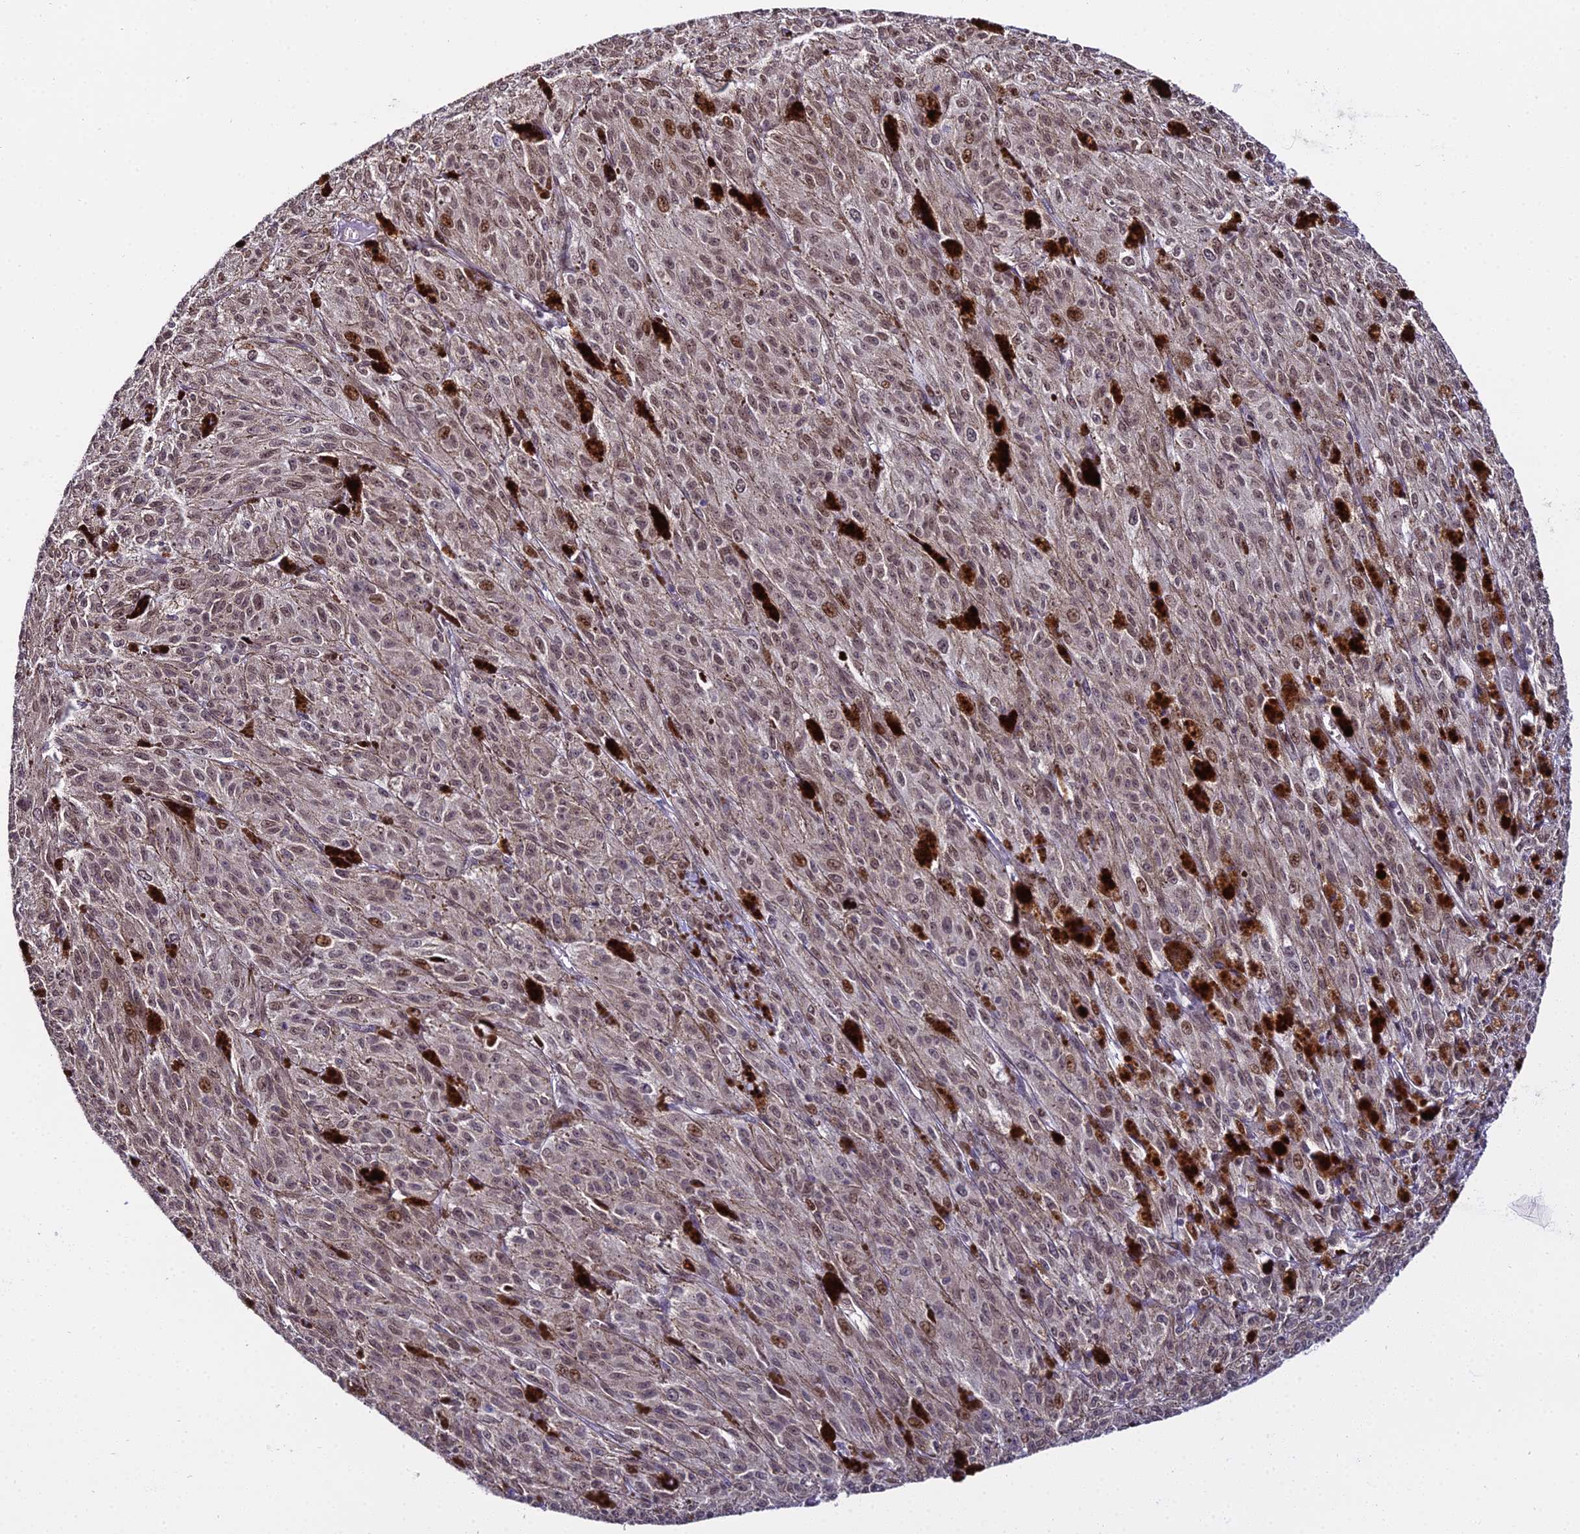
{"staining": {"intensity": "moderate", "quantity": ">75%", "location": "nuclear"}, "tissue": "melanoma", "cell_type": "Tumor cells", "image_type": "cancer", "snomed": [{"axis": "morphology", "description": "Malignant melanoma, NOS"}, {"axis": "topography", "description": "Skin"}], "caption": "There is medium levels of moderate nuclear expression in tumor cells of melanoma, as demonstrated by immunohistochemical staining (brown color).", "gene": "ZNF707", "patient": {"sex": "female", "age": 52}}